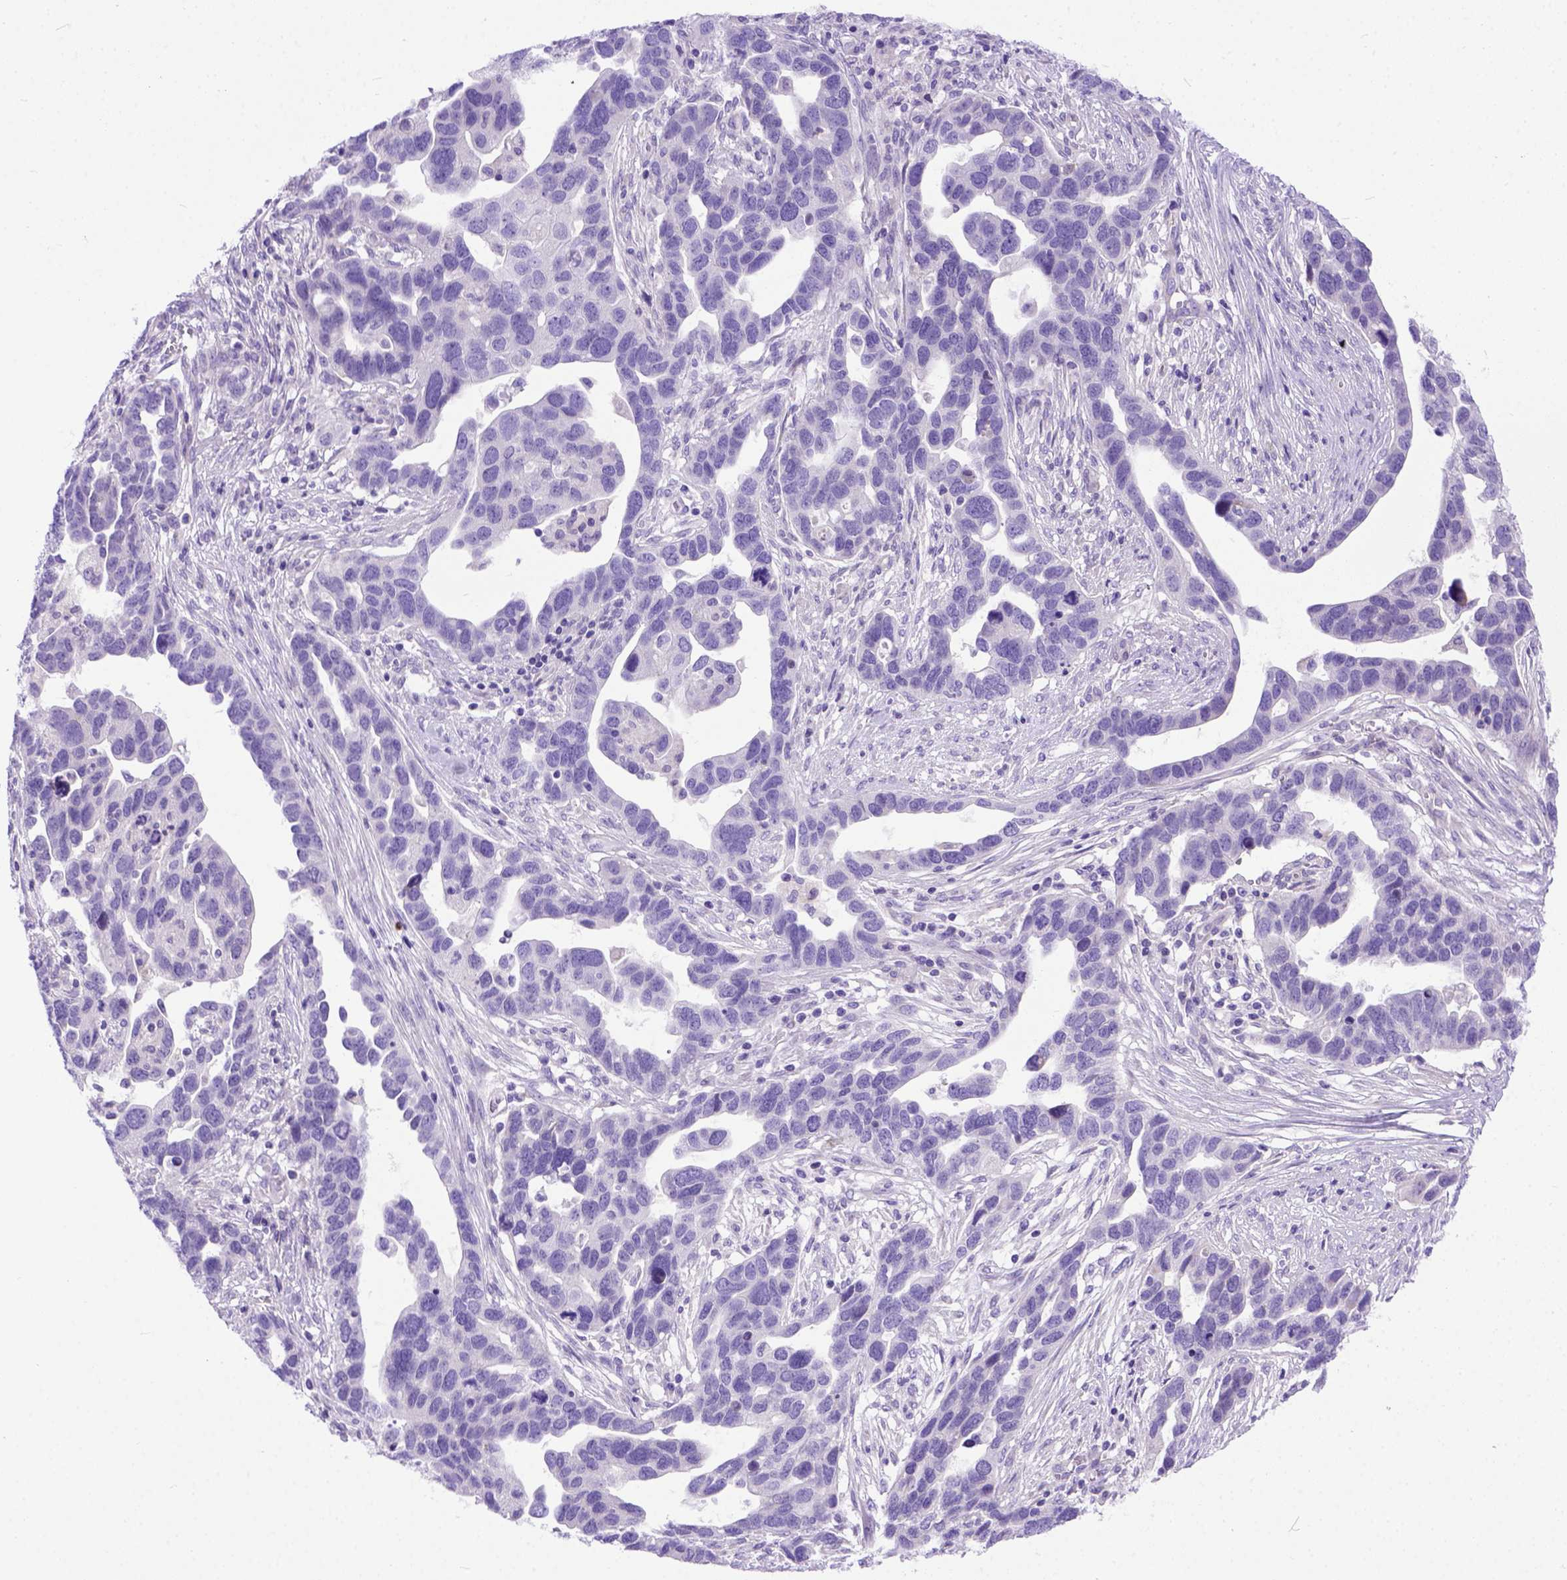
{"staining": {"intensity": "negative", "quantity": "none", "location": "none"}, "tissue": "ovarian cancer", "cell_type": "Tumor cells", "image_type": "cancer", "snomed": [{"axis": "morphology", "description": "Cystadenocarcinoma, serous, NOS"}, {"axis": "topography", "description": "Ovary"}], "caption": "Immunohistochemistry of human serous cystadenocarcinoma (ovarian) exhibits no staining in tumor cells. (DAB (3,3'-diaminobenzidine) IHC with hematoxylin counter stain).", "gene": "ODAD3", "patient": {"sex": "female", "age": 54}}